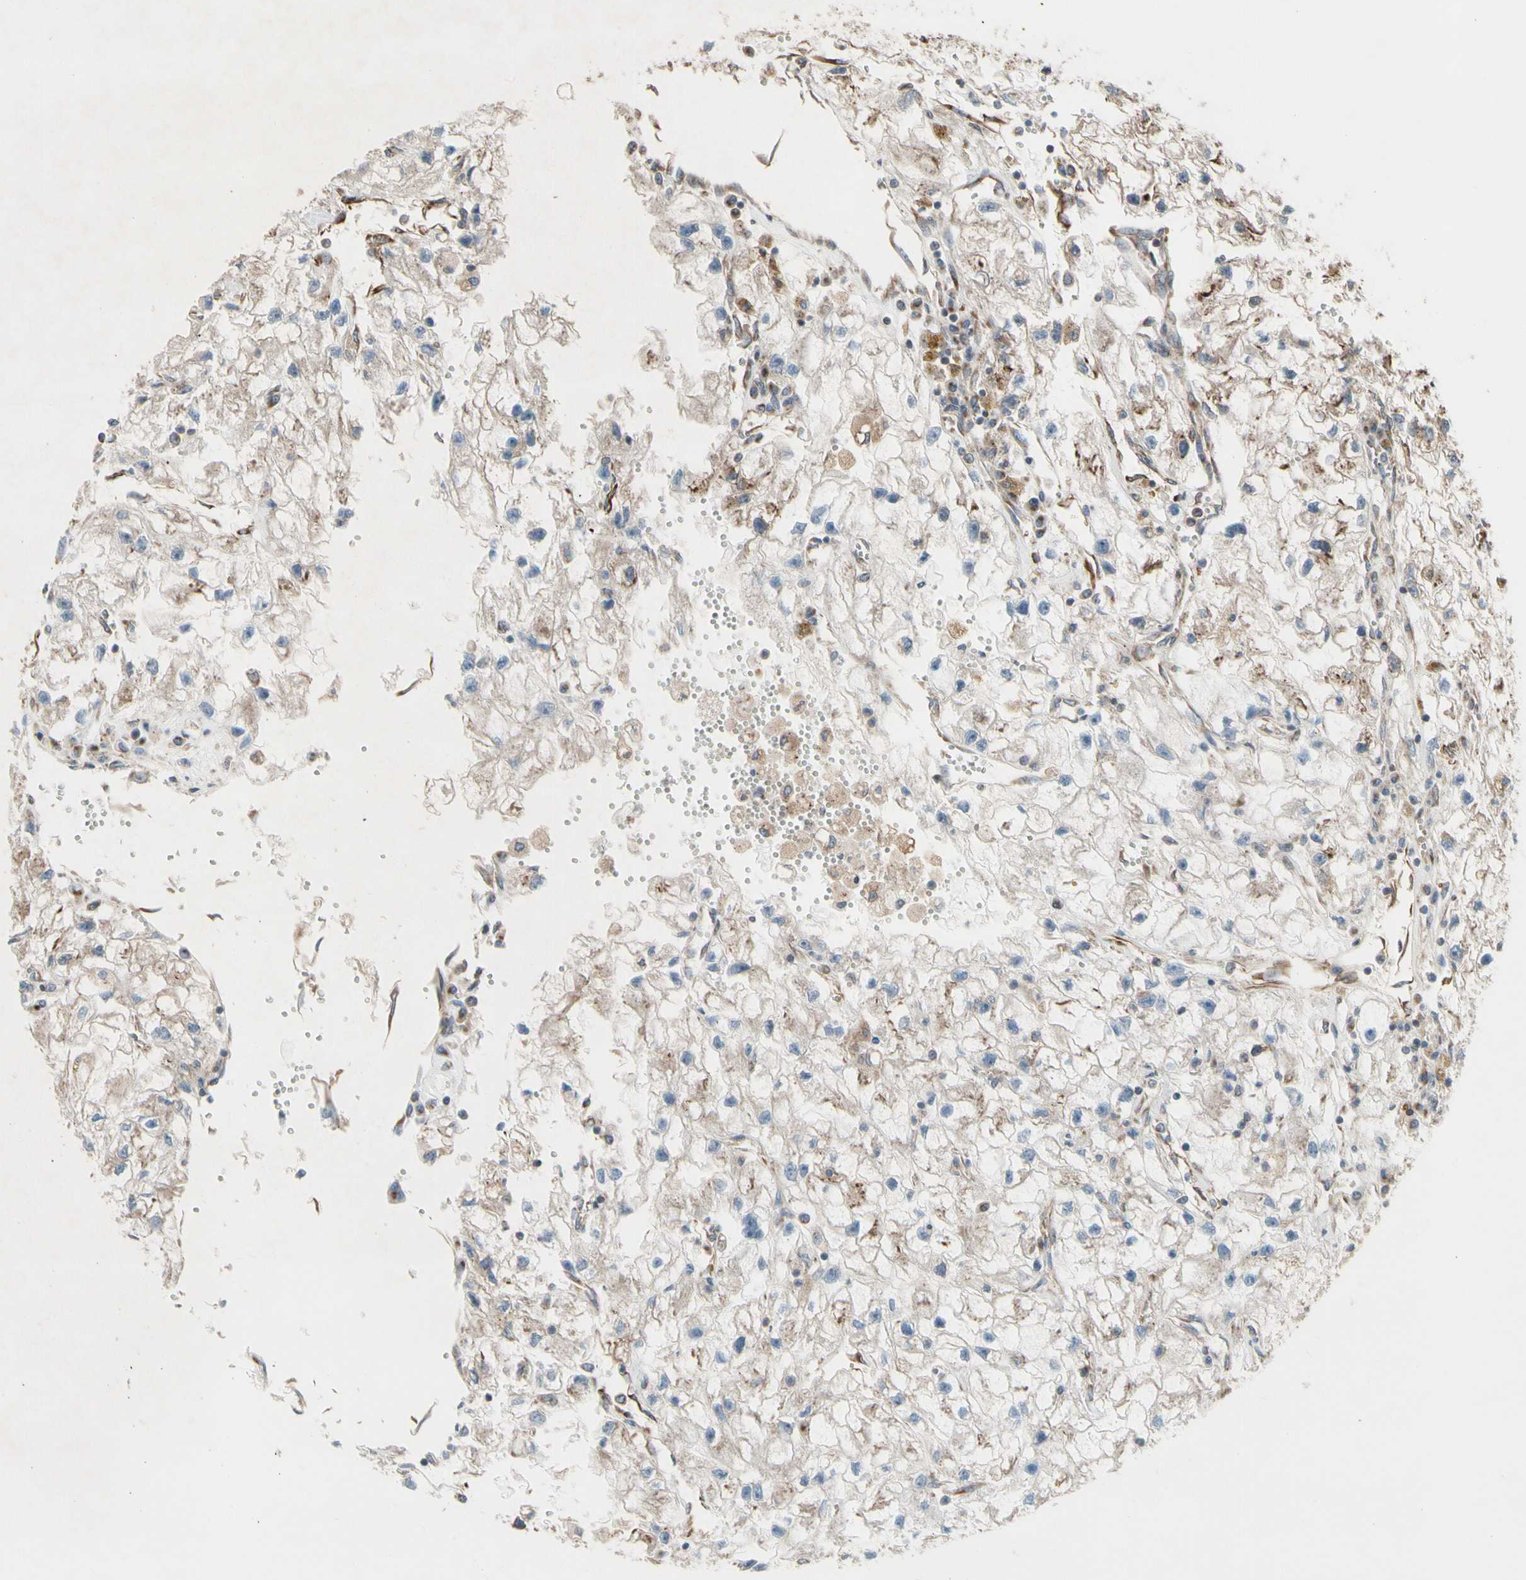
{"staining": {"intensity": "weak", "quantity": "<25%", "location": "cytoplasmic/membranous"}, "tissue": "renal cancer", "cell_type": "Tumor cells", "image_type": "cancer", "snomed": [{"axis": "morphology", "description": "Adenocarcinoma, NOS"}, {"axis": "topography", "description": "Kidney"}], "caption": "Immunohistochemistry (IHC) histopathology image of human adenocarcinoma (renal) stained for a protein (brown), which demonstrates no positivity in tumor cells.", "gene": "SLC39A9", "patient": {"sex": "female", "age": 70}}